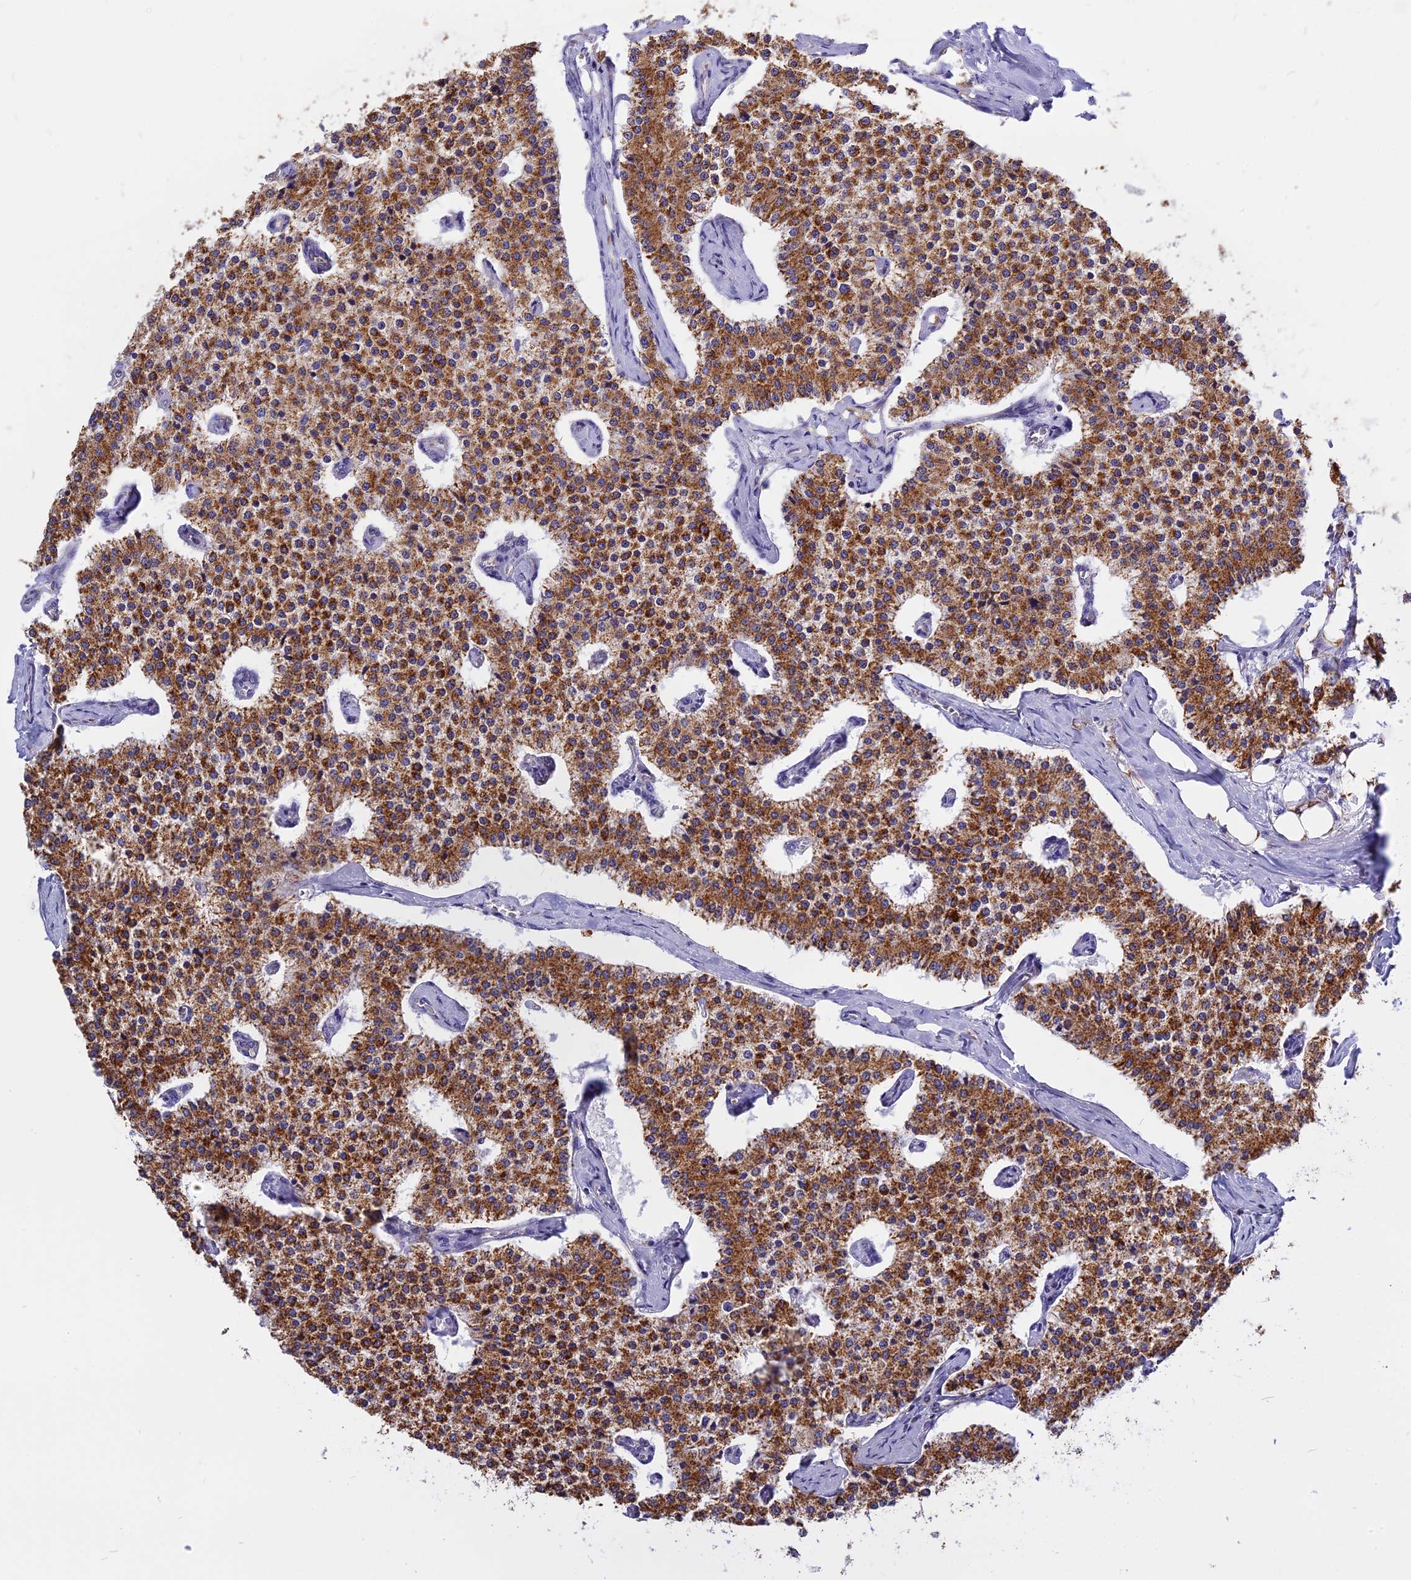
{"staining": {"intensity": "strong", "quantity": ">75%", "location": "cytoplasmic/membranous"}, "tissue": "carcinoid", "cell_type": "Tumor cells", "image_type": "cancer", "snomed": [{"axis": "morphology", "description": "Carcinoid, malignant, NOS"}, {"axis": "topography", "description": "Colon"}], "caption": "A brown stain shows strong cytoplasmic/membranous positivity of a protein in carcinoid tumor cells.", "gene": "VDAC2", "patient": {"sex": "female", "age": 52}}